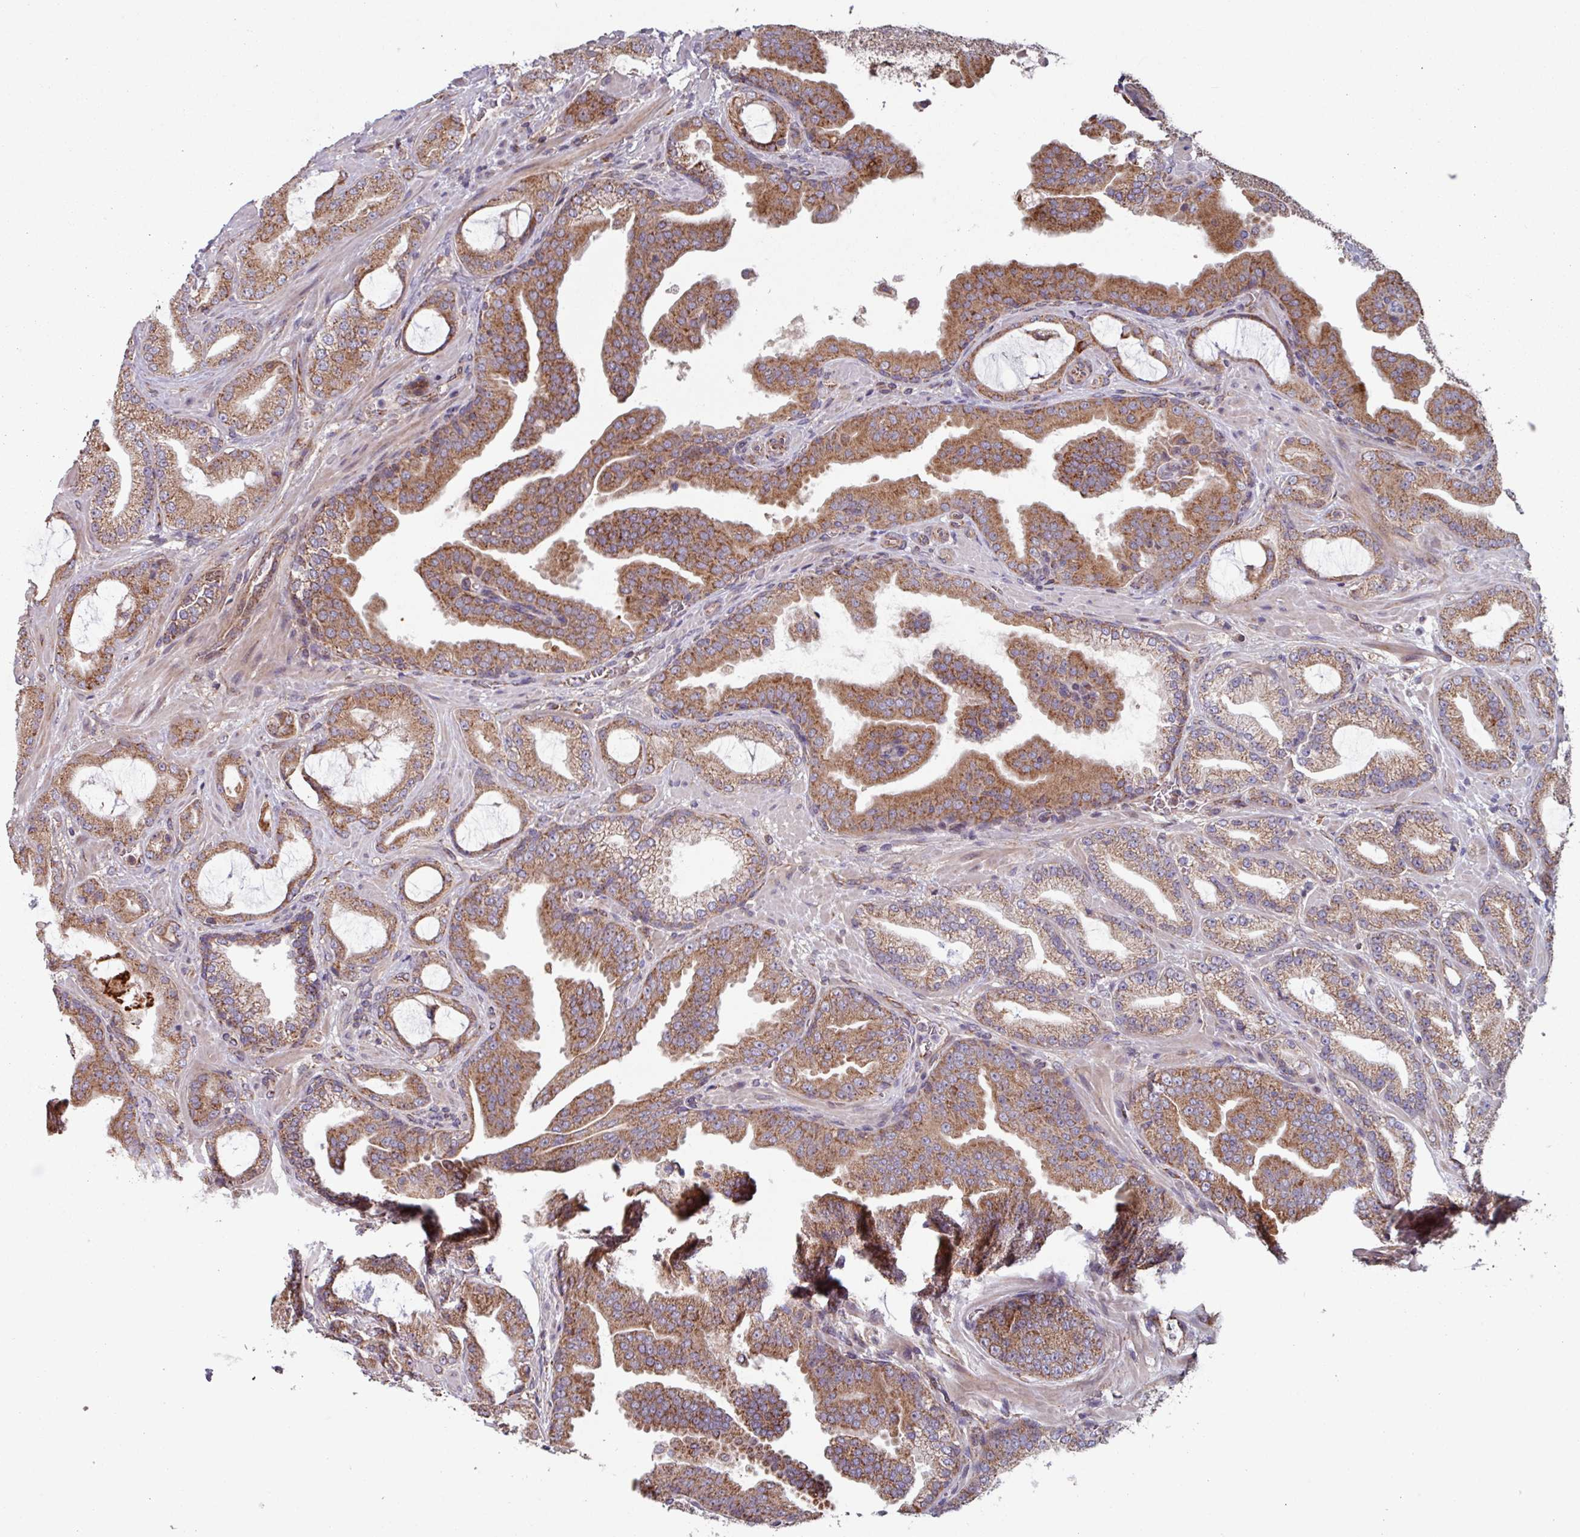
{"staining": {"intensity": "moderate", "quantity": ">75%", "location": "cytoplasmic/membranous"}, "tissue": "prostate cancer", "cell_type": "Tumor cells", "image_type": "cancer", "snomed": [{"axis": "morphology", "description": "Adenocarcinoma, High grade"}, {"axis": "topography", "description": "Prostate"}], "caption": "Prostate adenocarcinoma (high-grade) stained with a brown dye exhibits moderate cytoplasmic/membranous positive positivity in approximately >75% of tumor cells.", "gene": "COX7C", "patient": {"sex": "male", "age": 68}}